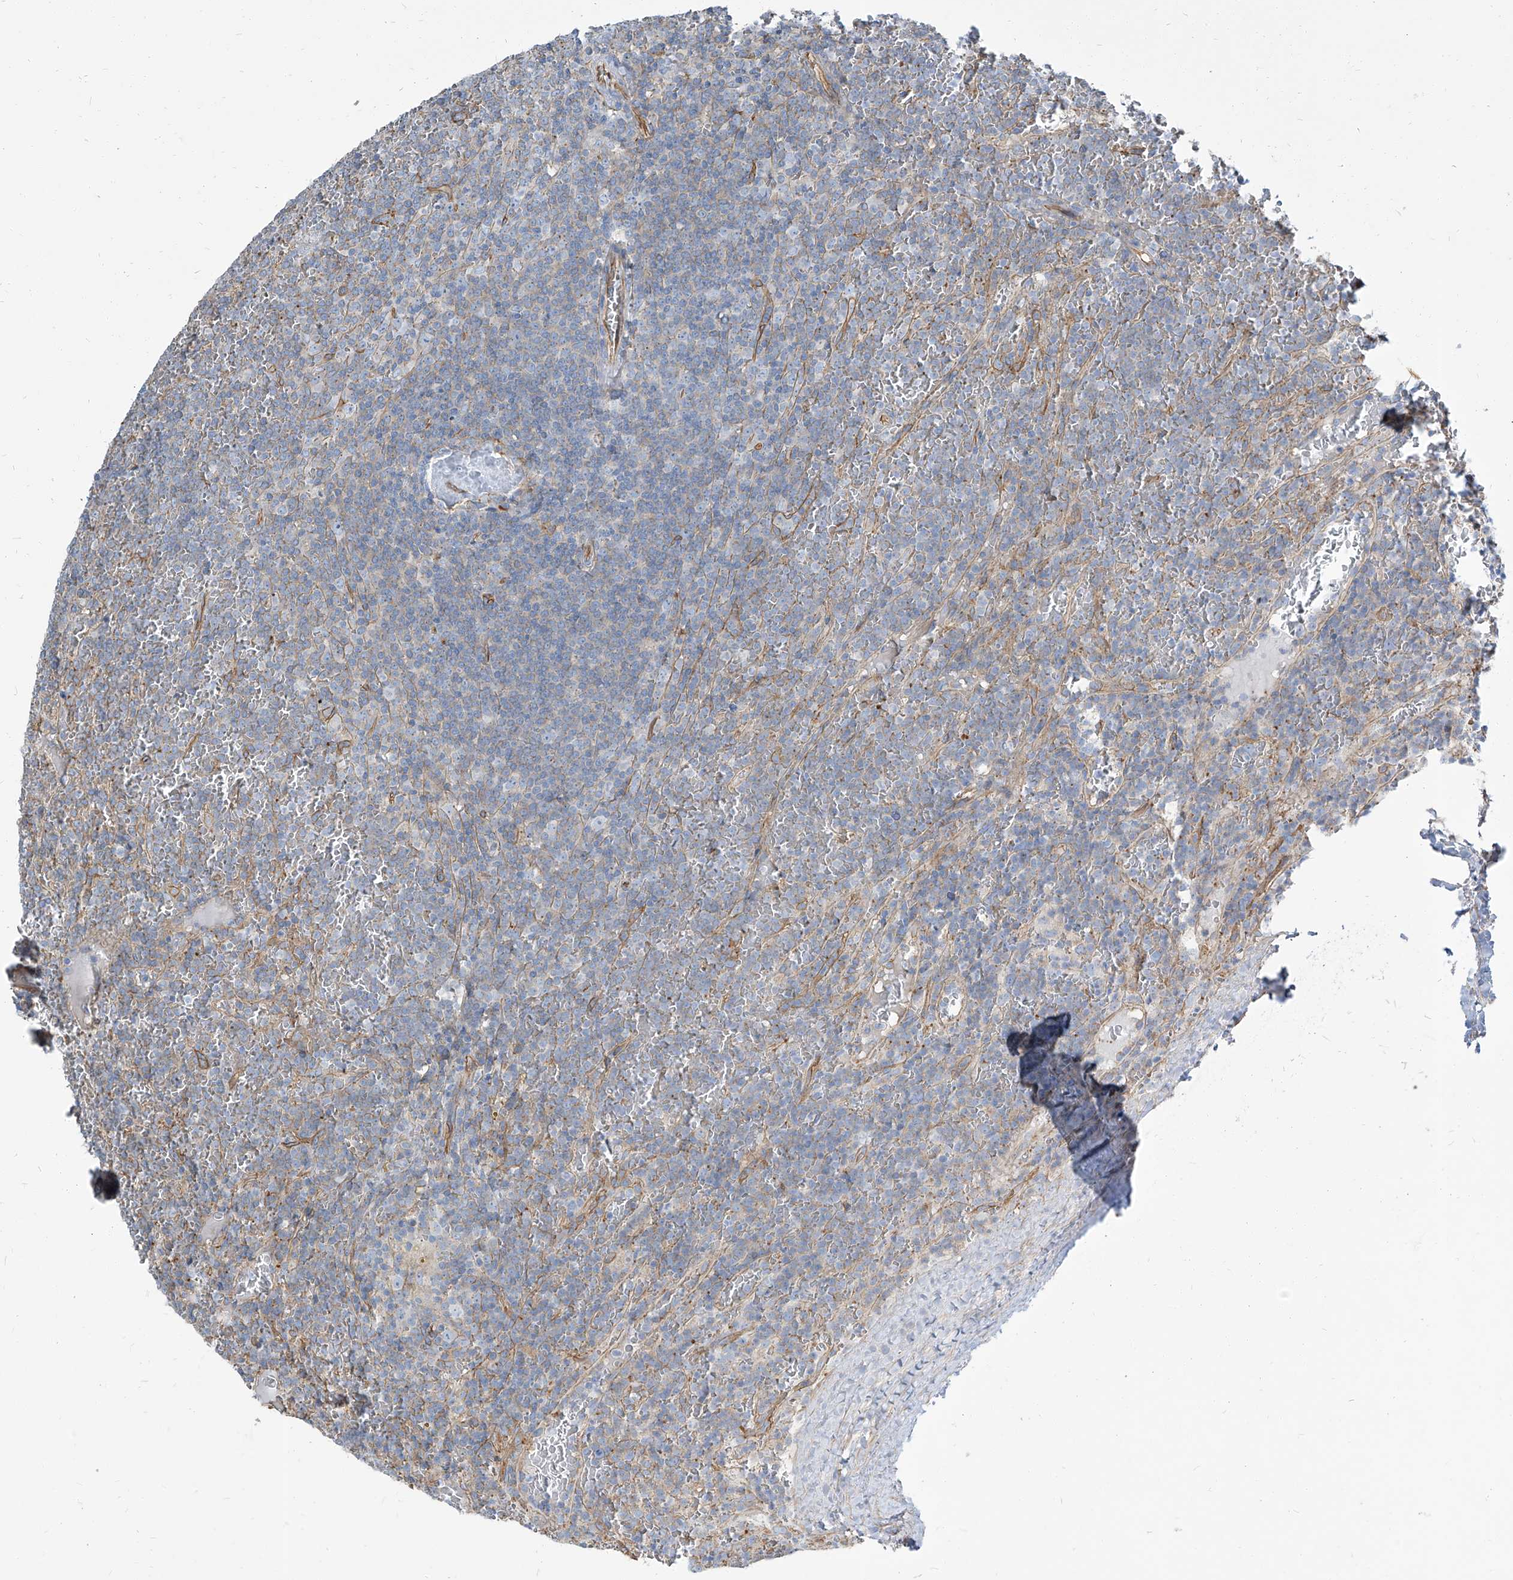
{"staining": {"intensity": "negative", "quantity": "none", "location": "none"}, "tissue": "lymphoma", "cell_type": "Tumor cells", "image_type": "cancer", "snomed": [{"axis": "morphology", "description": "Malignant lymphoma, non-Hodgkin's type, Low grade"}, {"axis": "topography", "description": "Spleen"}], "caption": "Tumor cells are negative for protein expression in human malignant lymphoma, non-Hodgkin's type (low-grade).", "gene": "TXLNB", "patient": {"sex": "female", "age": 19}}